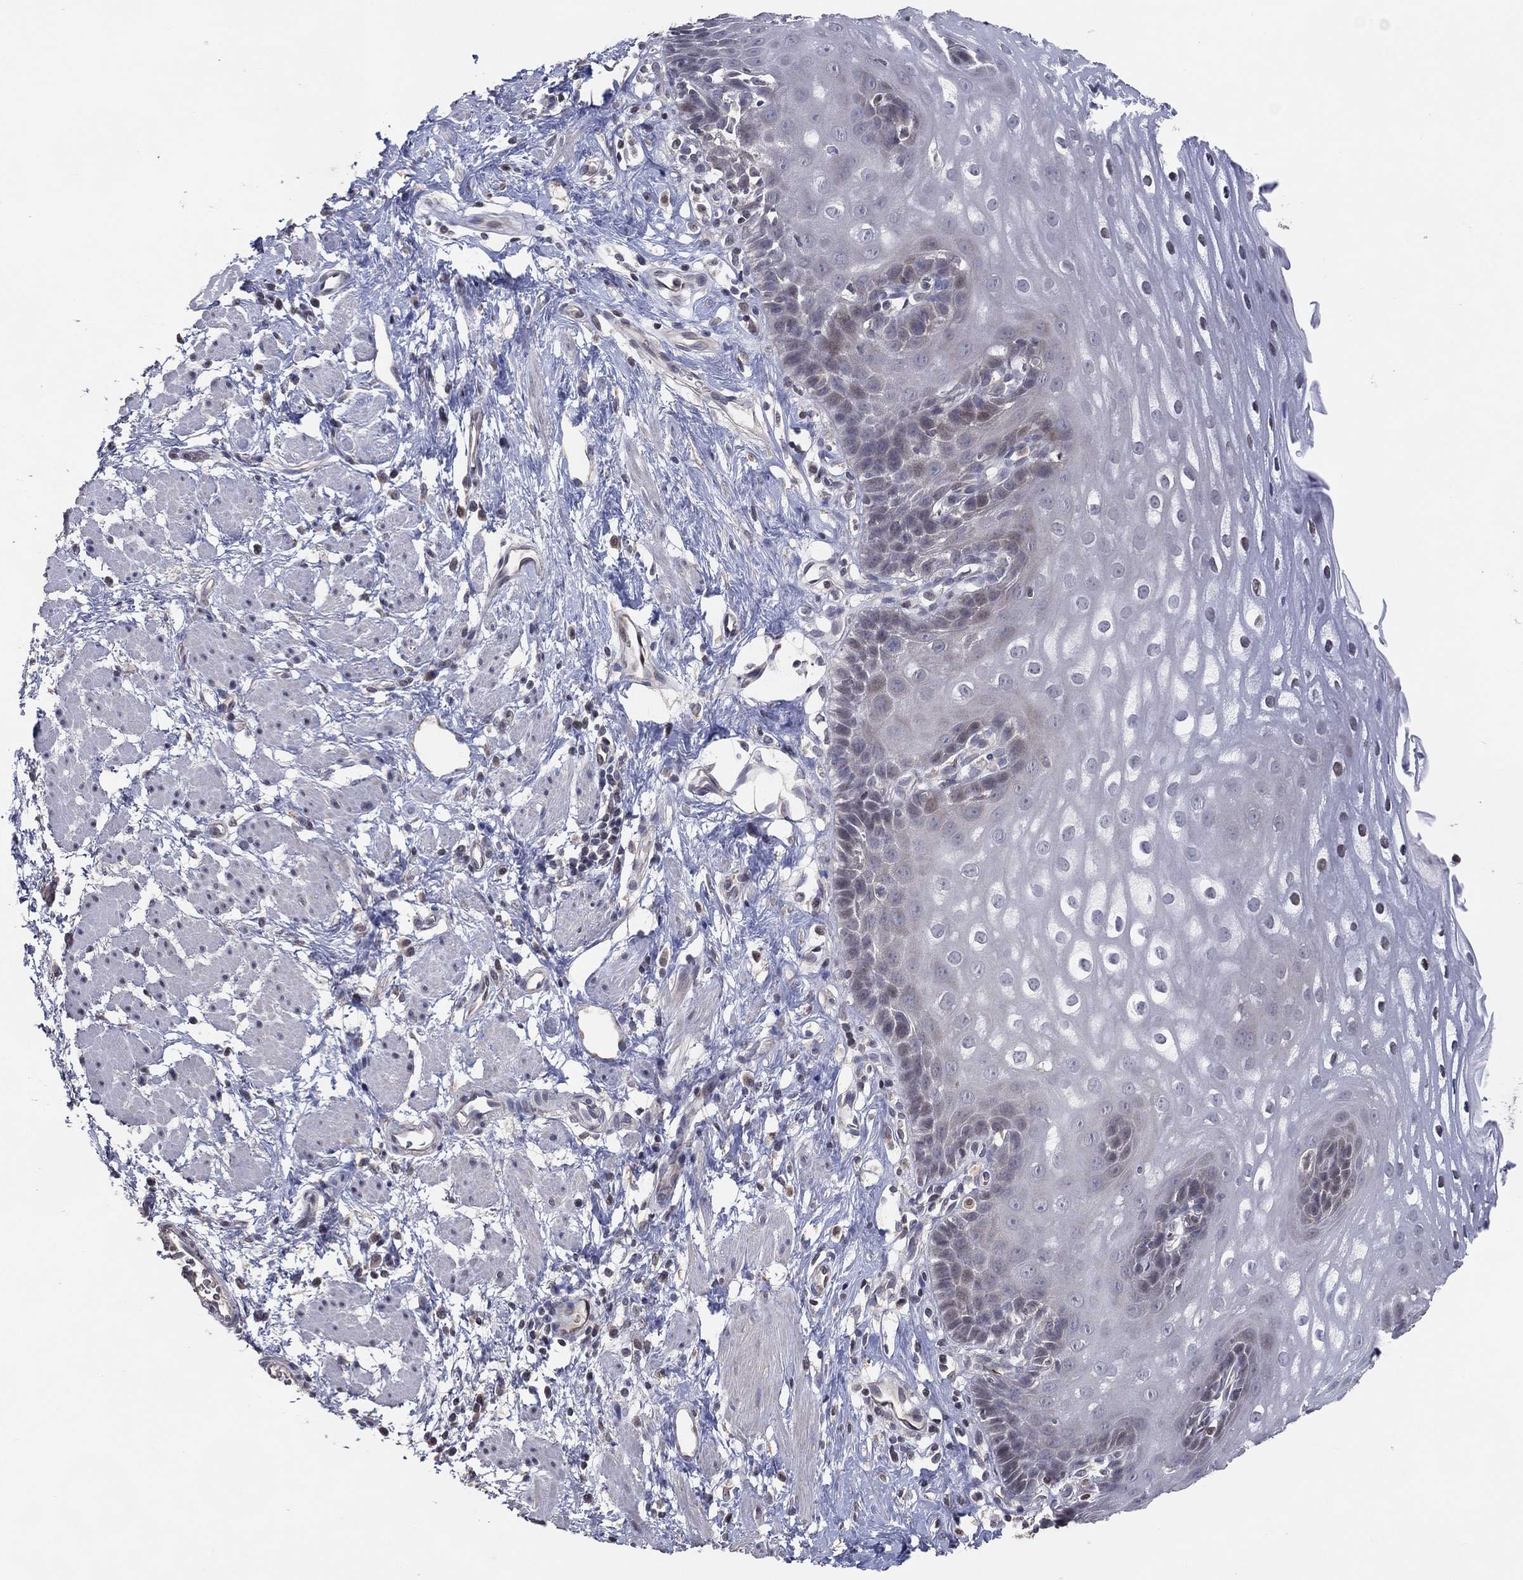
{"staining": {"intensity": "negative", "quantity": "none", "location": "none"}, "tissue": "esophagus", "cell_type": "Squamous epithelial cells", "image_type": "normal", "snomed": [{"axis": "morphology", "description": "Normal tissue, NOS"}, {"axis": "topography", "description": "Esophagus"}], "caption": "This image is of normal esophagus stained with immunohistochemistry (IHC) to label a protein in brown with the nuclei are counter-stained blue. There is no positivity in squamous epithelial cells. (DAB IHC visualized using brightfield microscopy, high magnification).", "gene": "DNAH7", "patient": {"sex": "male", "age": 64}}